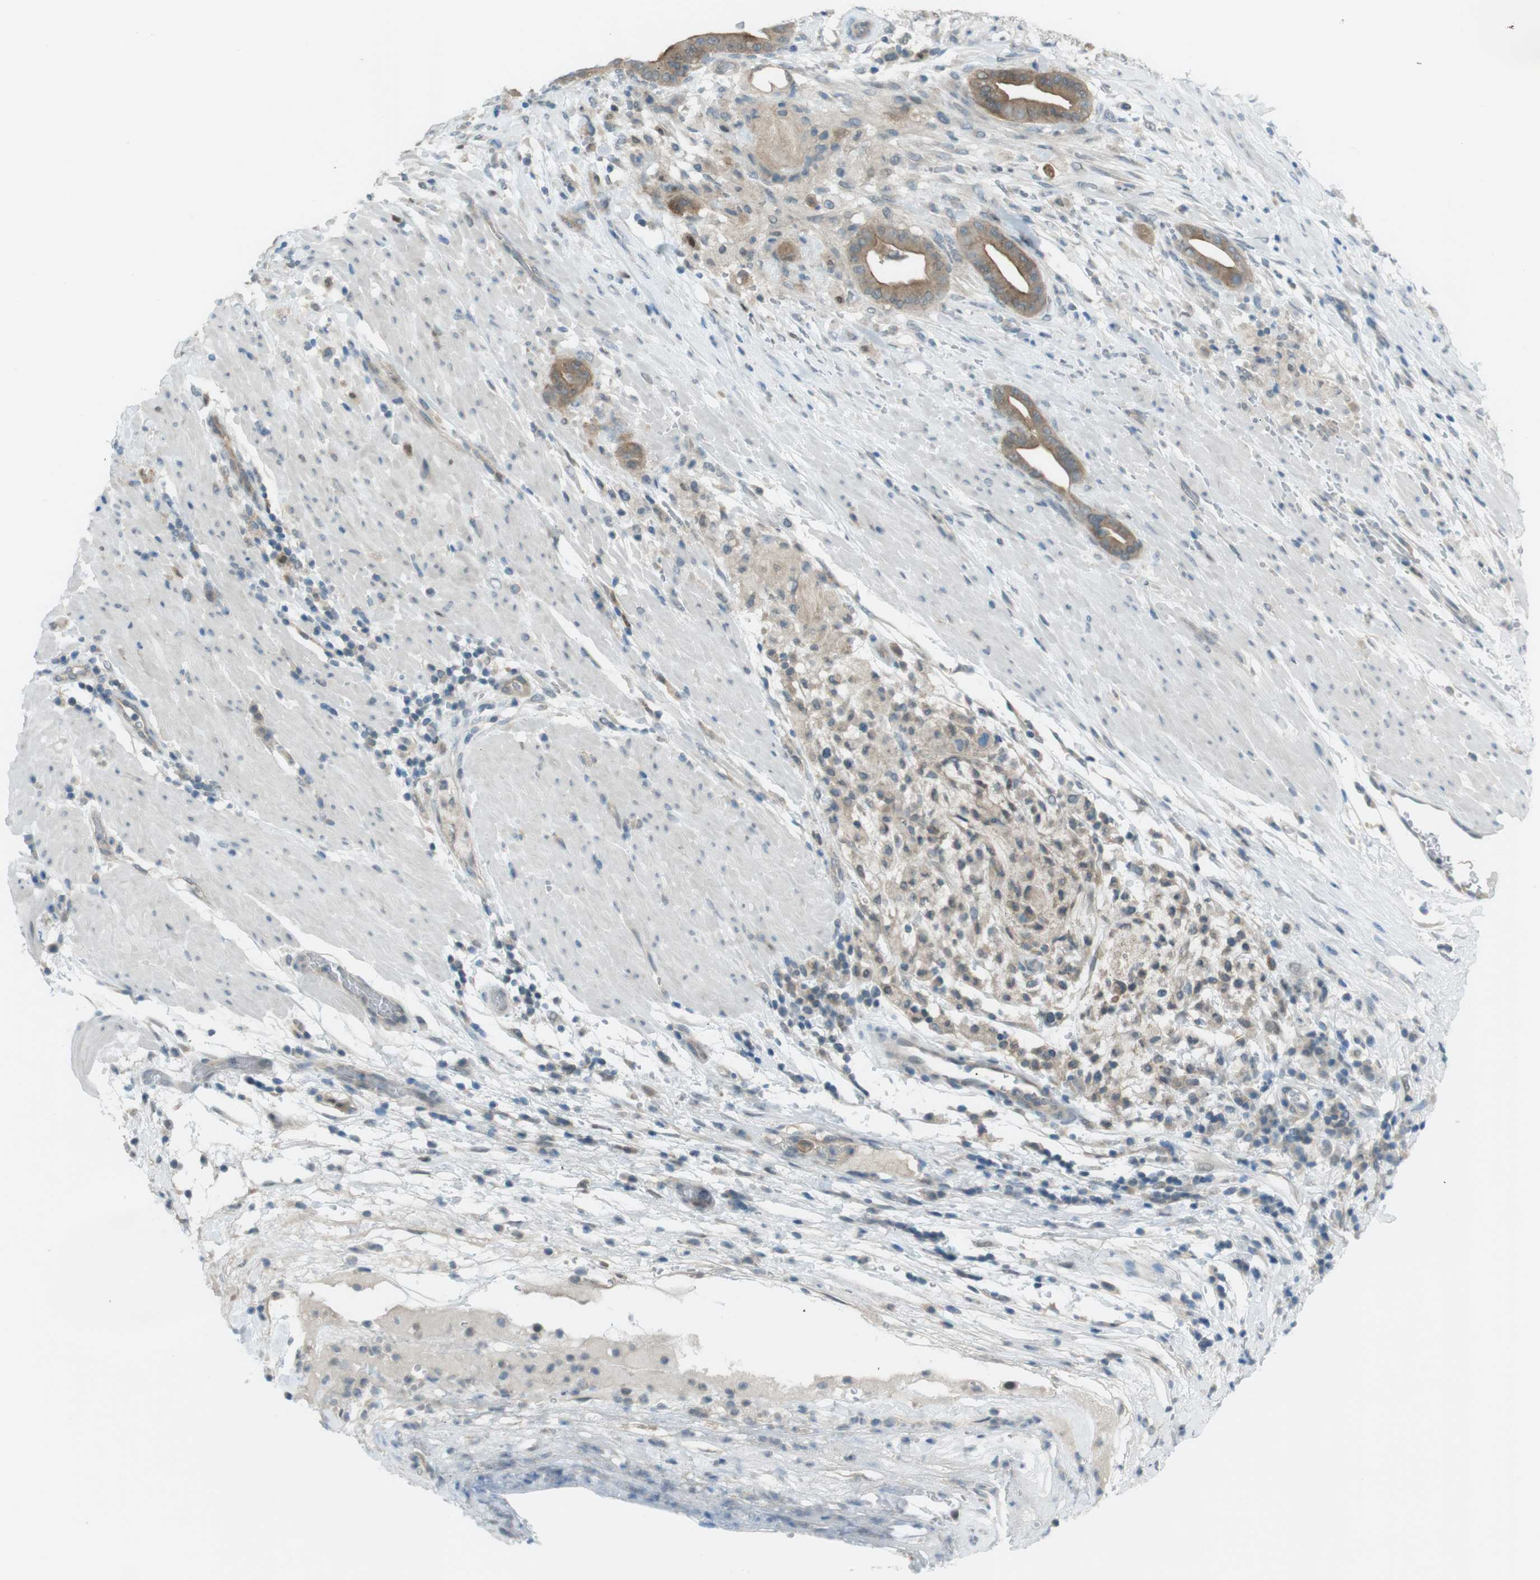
{"staining": {"intensity": "moderate", "quantity": ">75%", "location": "cytoplasmic/membranous"}, "tissue": "pancreatic cancer", "cell_type": "Tumor cells", "image_type": "cancer", "snomed": [{"axis": "morphology", "description": "Adenocarcinoma, NOS"}, {"axis": "topography", "description": "Pancreas"}], "caption": "Adenocarcinoma (pancreatic) stained with a brown dye shows moderate cytoplasmic/membranous positive staining in about >75% of tumor cells.", "gene": "ZDHHC20", "patient": {"sex": "male", "age": 63}}